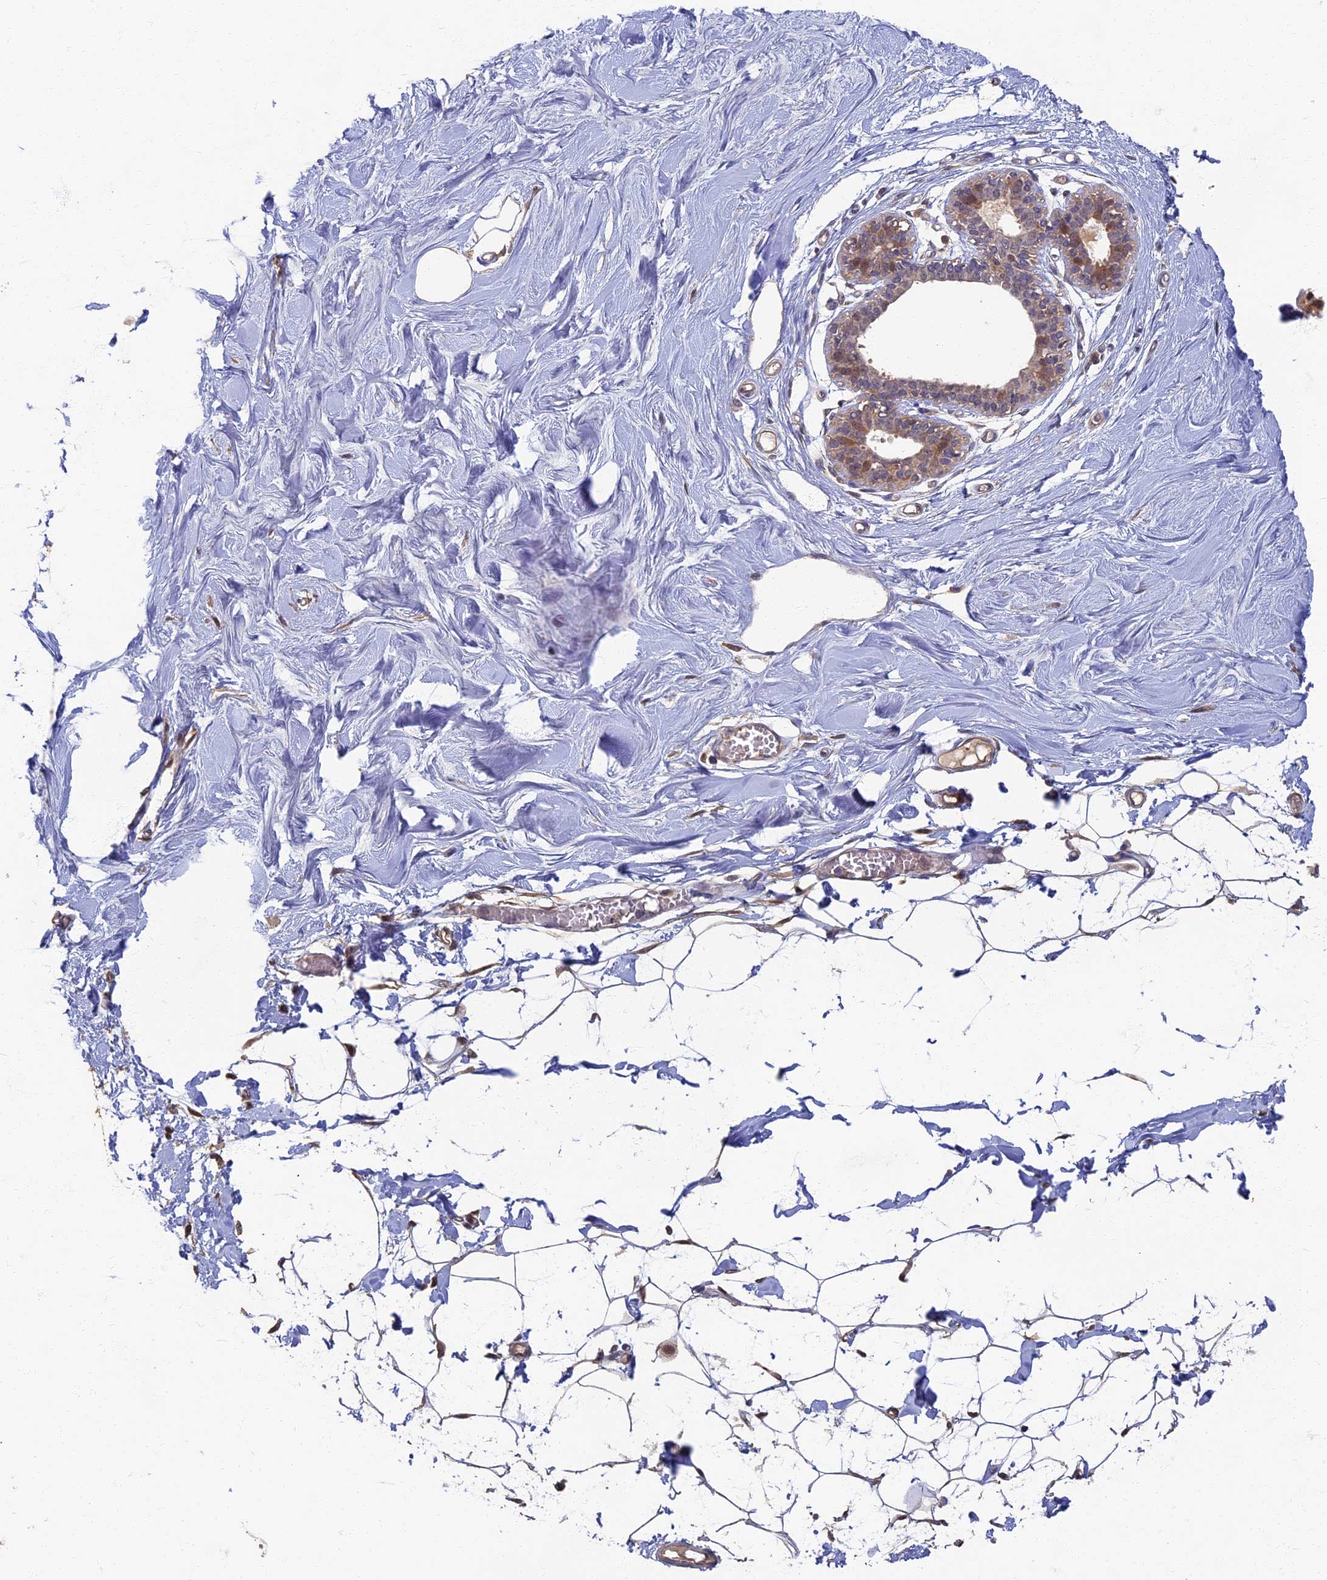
{"staining": {"intensity": "moderate", "quantity": "25%-75%", "location": "cytoplasmic/membranous"}, "tissue": "breast", "cell_type": "Adipocytes", "image_type": "normal", "snomed": [{"axis": "morphology", "description": "Normal tissue, NOS"}, {"axis": "topography", "description": "Breast"}], "caption": "The immunohistochemical stain highlights moderate cytoplasmic/membranous expression in adipocytes of normal breast. The protein is shown in brown color, while the nuclei are stained blue.", "gene": "RSPH3", "patient": {"sex": "female", "age": 27}}